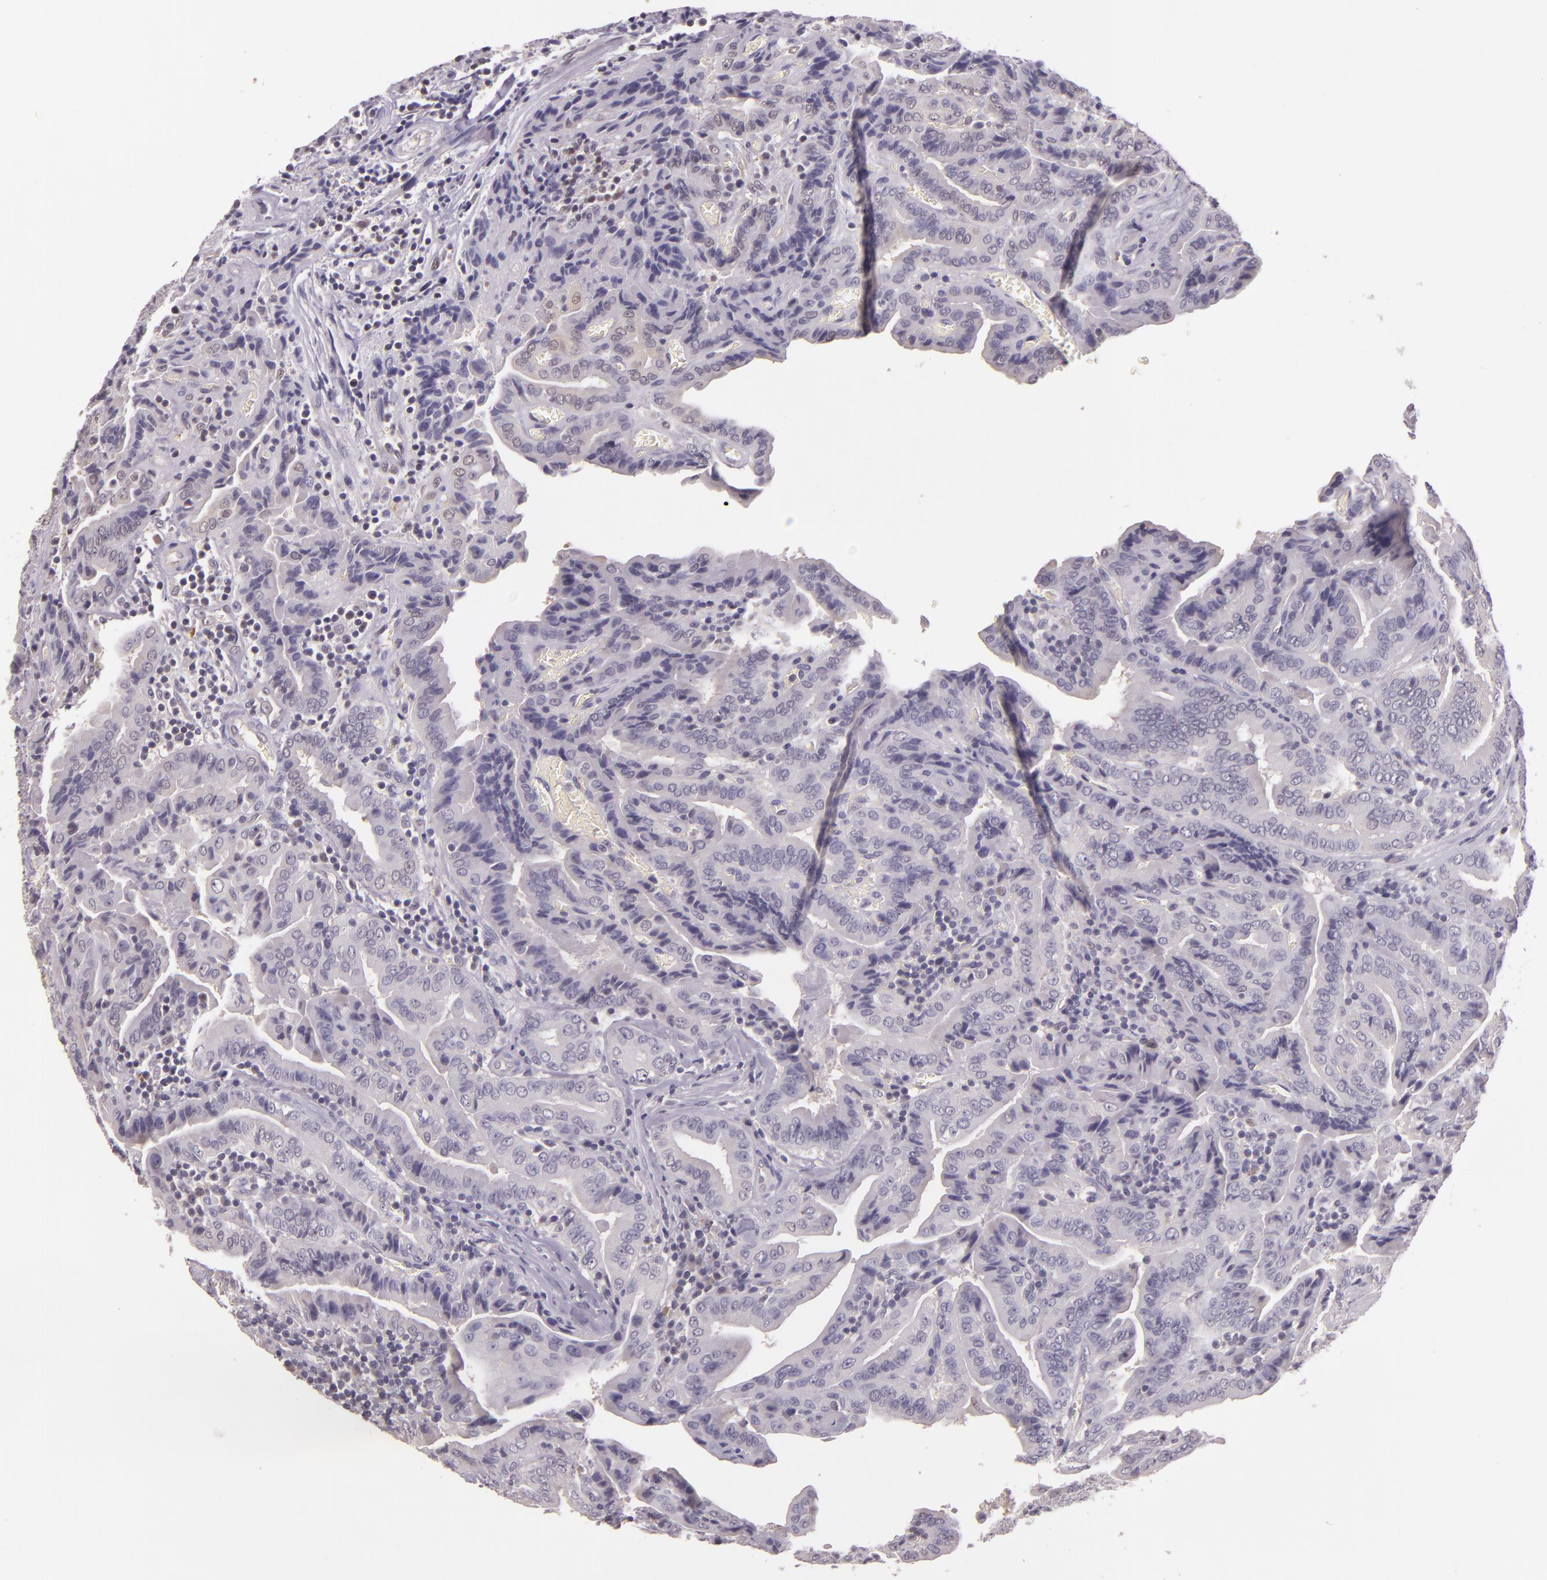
{"staining": {"intensity": "negative", "quantity": "none", "location": "none"}, "tissue": "thyroid cancer", "cell_type": "Tumor cells", "image_type": "cancer", "snomed": [{"axis": "morphology", "description": "Papillary adenocarcinoma, NOS"}, {"axis": "topography", "description": "Thyroid gland"}], "caption": "An immunohistochemistry image of thyroid cancer (papillary adenocarcinoma) is shown. There is no staining in tumor cells of thyroid cancer (papillary adenocarcinoma). (Stains: DAB IHC with hematoxylin counter stain, Microscopy: brightfield microscopy at high magnification).", "gene": "HSPA8", "patient": {"sex": "female", "age": 71}}